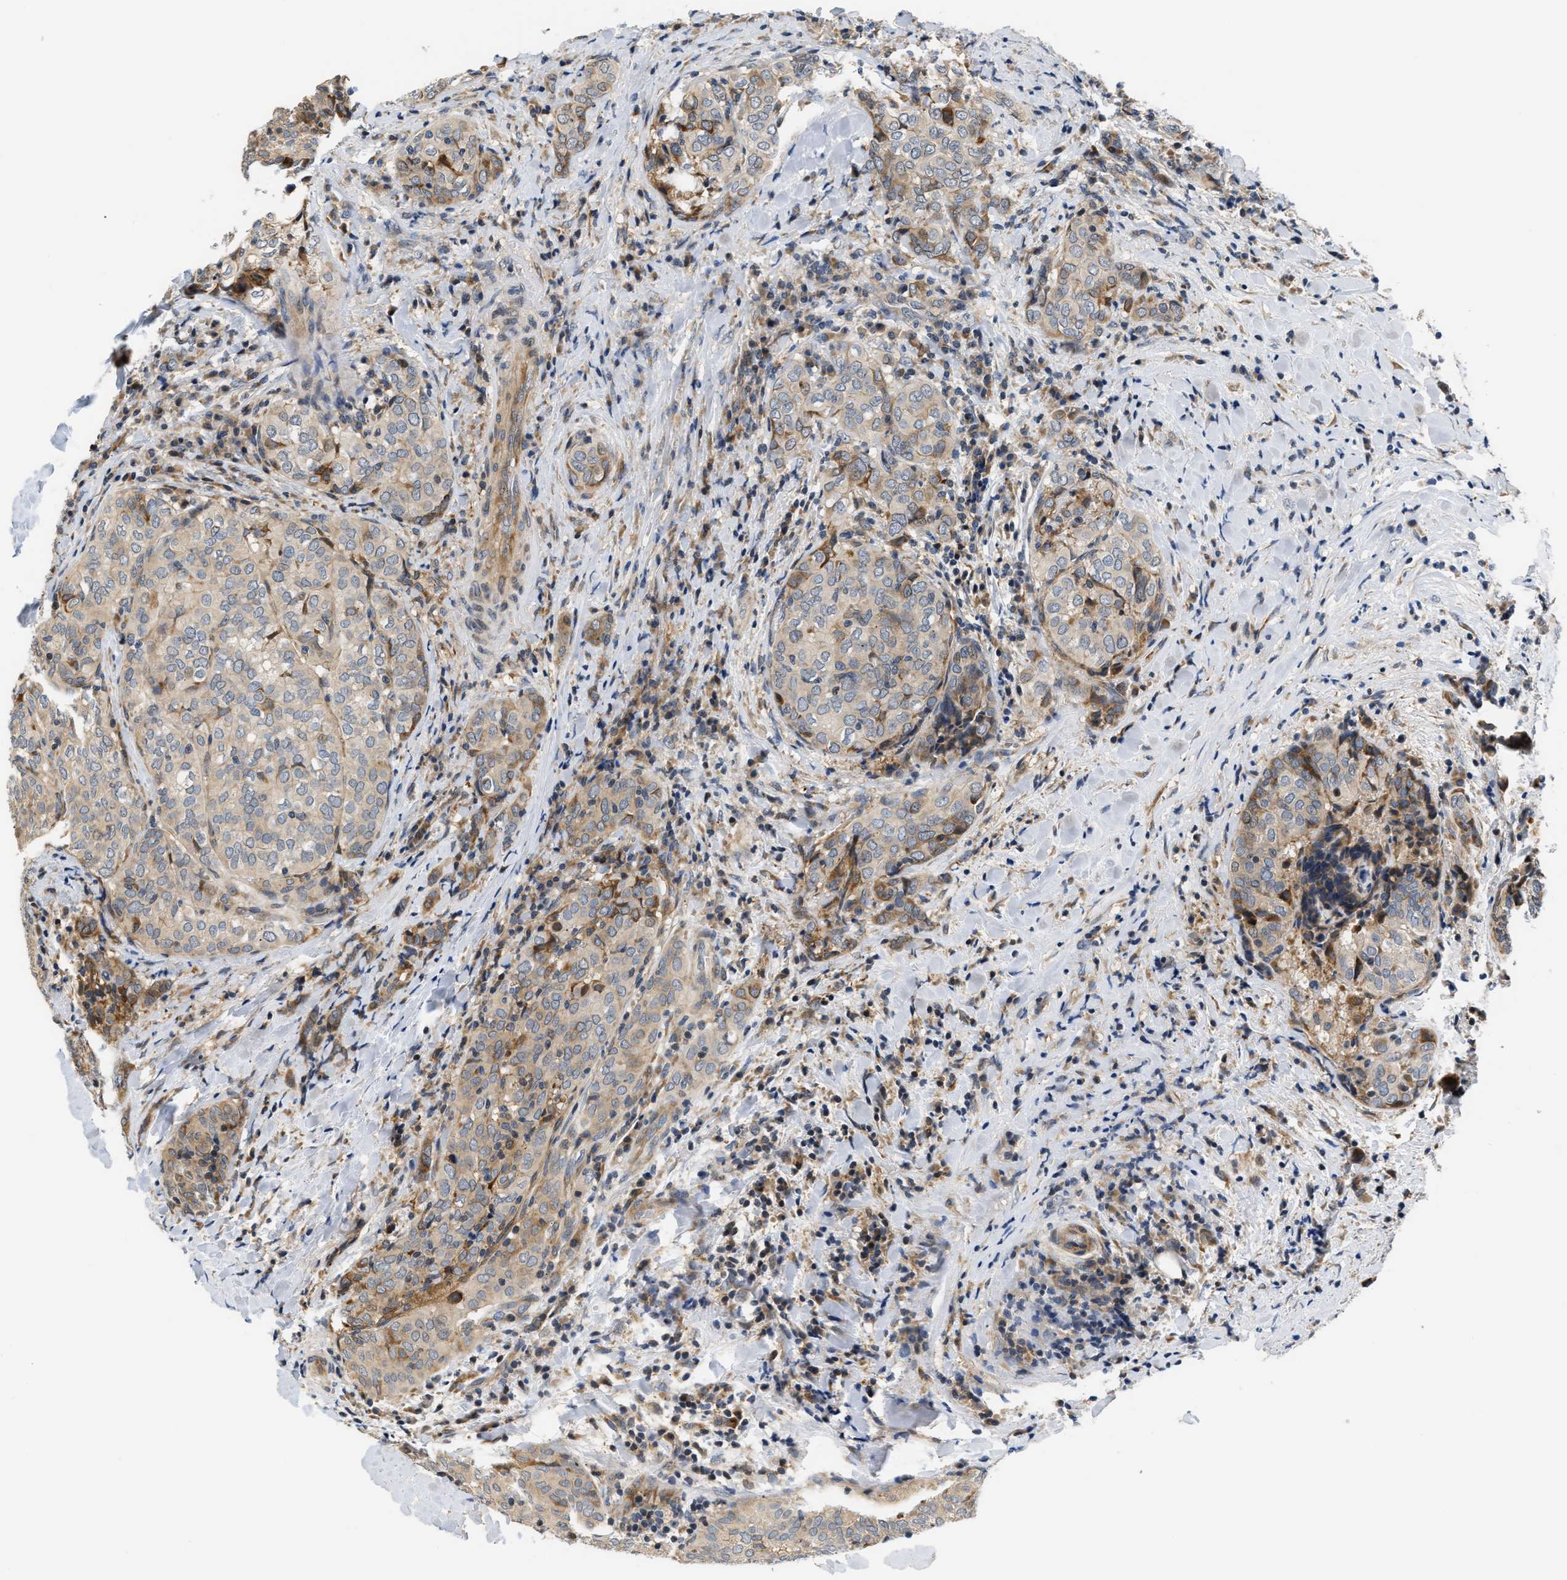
{"staining": {"intensity": "moderate", "quantity": "25%-75%", "location": "cytoplasmic/membranous"}, "tissue": "thyroid cancer", "cell_type": "Tumor cells", "image_type": "cancer", "snomed": [{"axis": "morphology", "description": "Normal tissue, NOS"}, {"axis": "morphology", "description": "Papillary adenocarcinoma, NOS"}, {"axis": "topography", "description": "Thyroid gland"}], "caption": "Protein staining displays moderate cytoplasmic/membranous expression in about 25%-75% of tumor cells in thyroid cancer.", "gene": "TNIP2", "patient": {"sex": "female", "age": 30}}